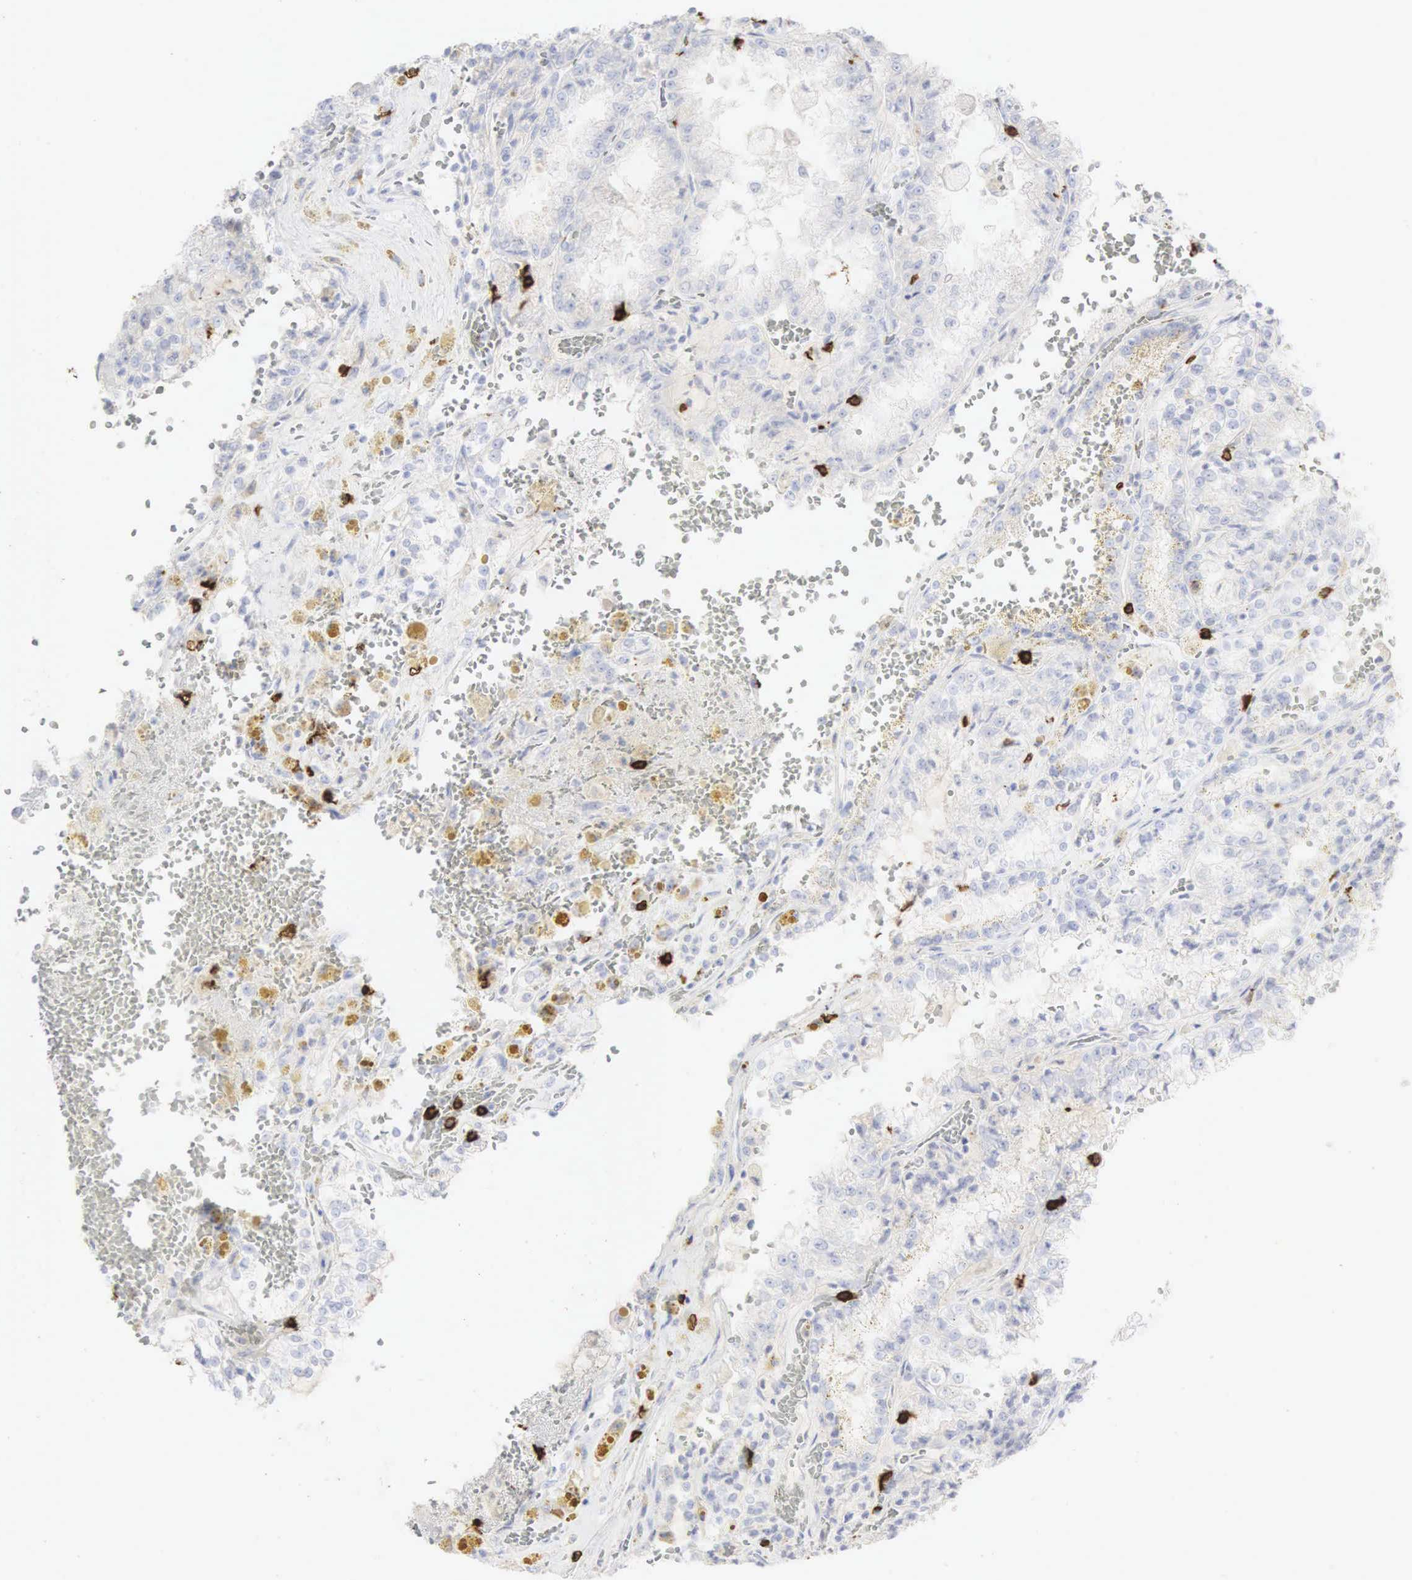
{"staining": {"intensity": "negative", "quantity": "none", "location": "none"}, "tissue": "renal cancer", "cell_type": "Tumor cells", "image_type": "cancer", "snomed": [{"axis": "morphology", "description": "Adenocarcinoma, NOS"}, {"axis": "topography", "description": "Kidney"}], "caption": "An immunohistochemistry image of renal adenocarcinoma is shown. There is no staining in tumor cells of renal adenocarcinoma.", "gene": "CD8A", "patient": {"sex": "female", "age": 56}}